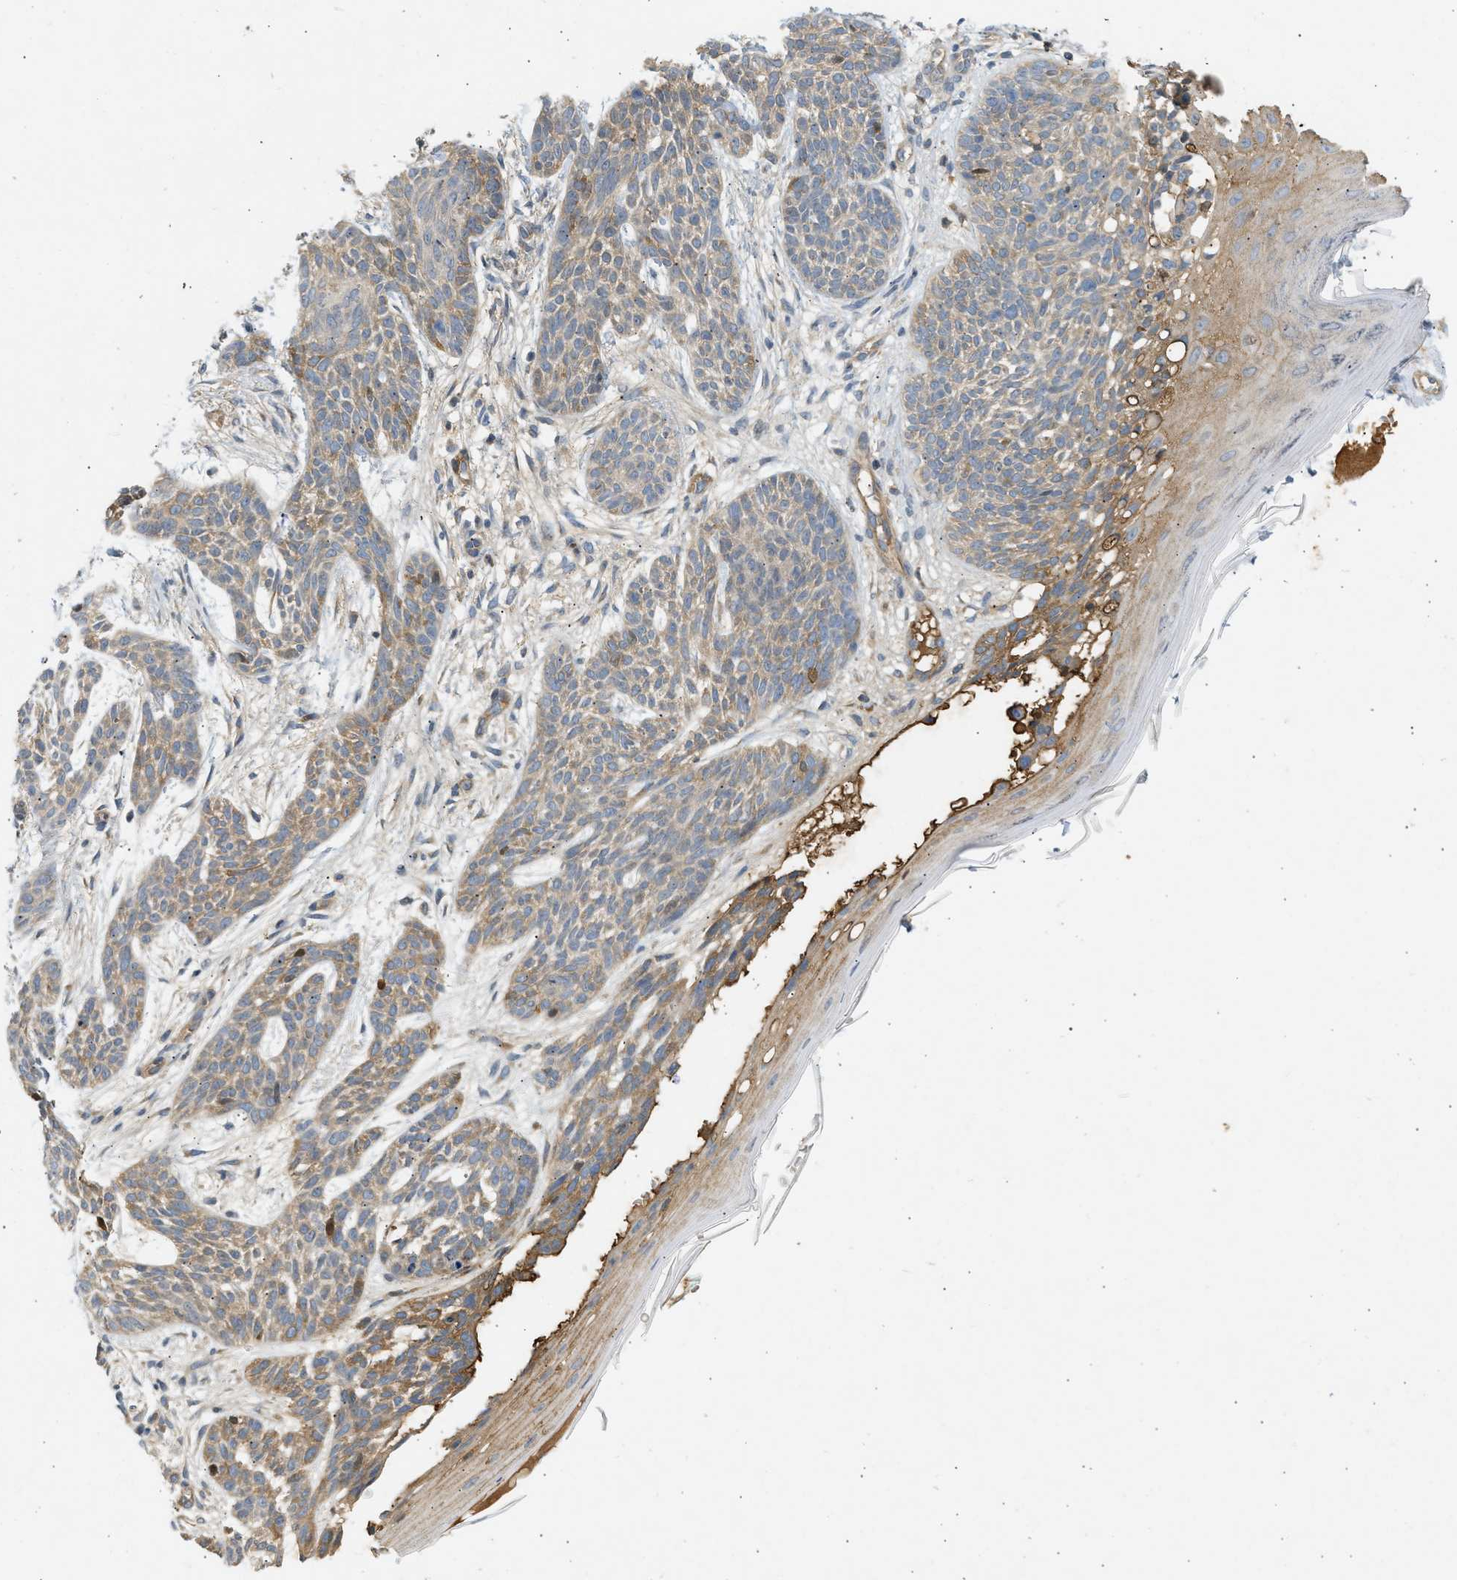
{"staining": {"intensity": "moderate", "quantity": ">75%", "location": "cytoplasmic/membranous"}, "tissue": "skin cancer", "cell_type": "Tumor cells", "image_type": "cancer", "snomed": [{"axis": "morphology", "description": "Basal cell carcinoma"}, {"axis": "topography", "description": "Skin"}], "caption": "Human basal cell carcinoma (skin) stained for a protein (brown) demonstrates moderate cytoplasmic/membranous positive expression in about >75% of tumor cells.", "gene": "F8", "patient": {"sex": "female", "age": 59}}